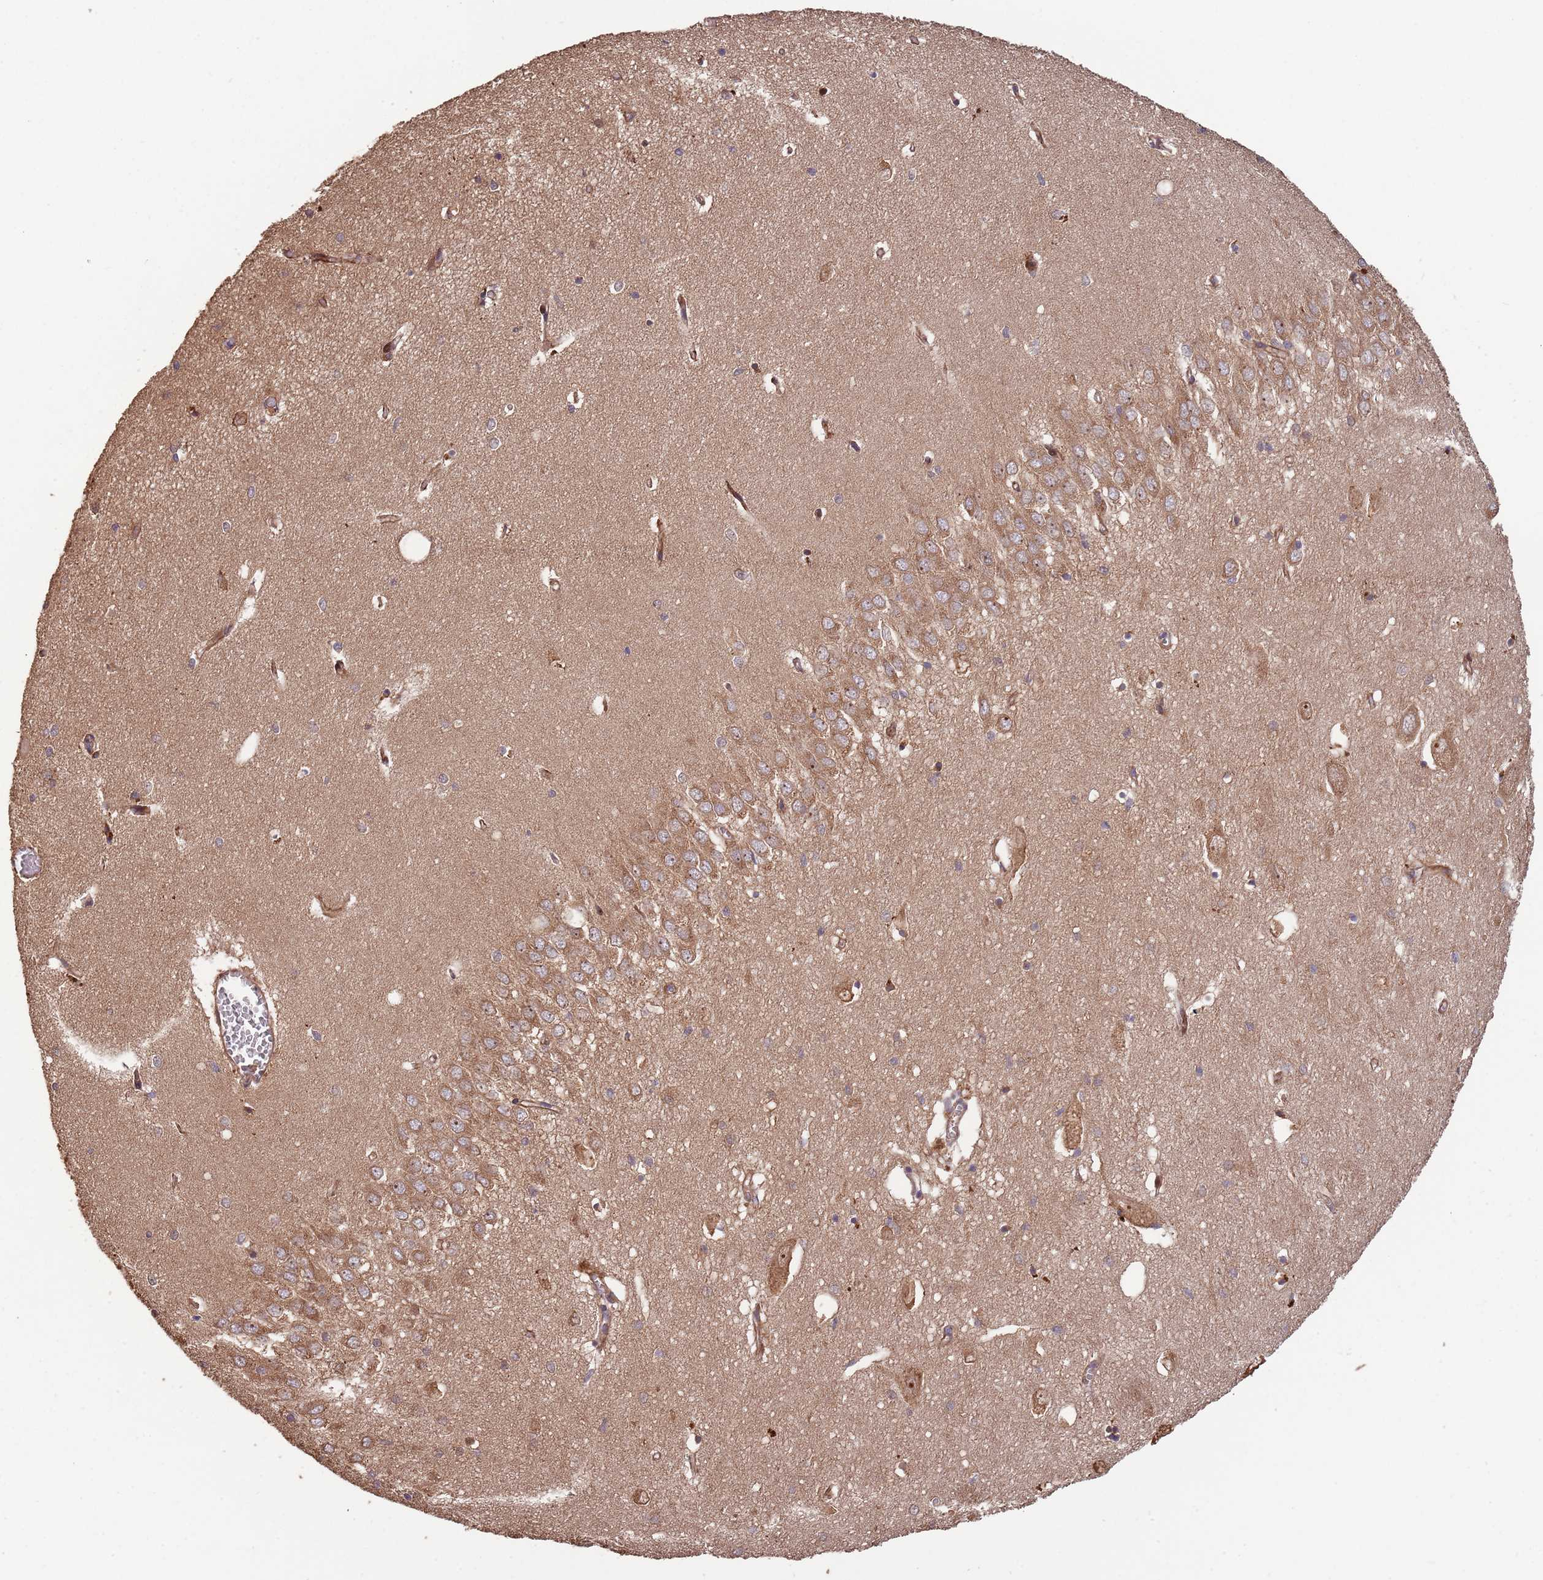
{"staining": {"intensity": "moderate", "quantity": "25%-75%", "location": "cytoplasmic/membranous"}, "tissue": "hippocampus", "cell_type": "Glial cells", "image_type": "normal", "snomed": [{"axis": "morphology", "description": "Normal tissue, NOS"}, {"axis": "topography", "description": "Hippocampus"}], "caption": "Immunohistochemical staining of normal human hippocampus reveals moderate cytoplasmic/membranous protein positivity in approximately 25%-75% of glial cells.", "gene": "ZNF428", "patient": {"sex": "female", "age": 64}}